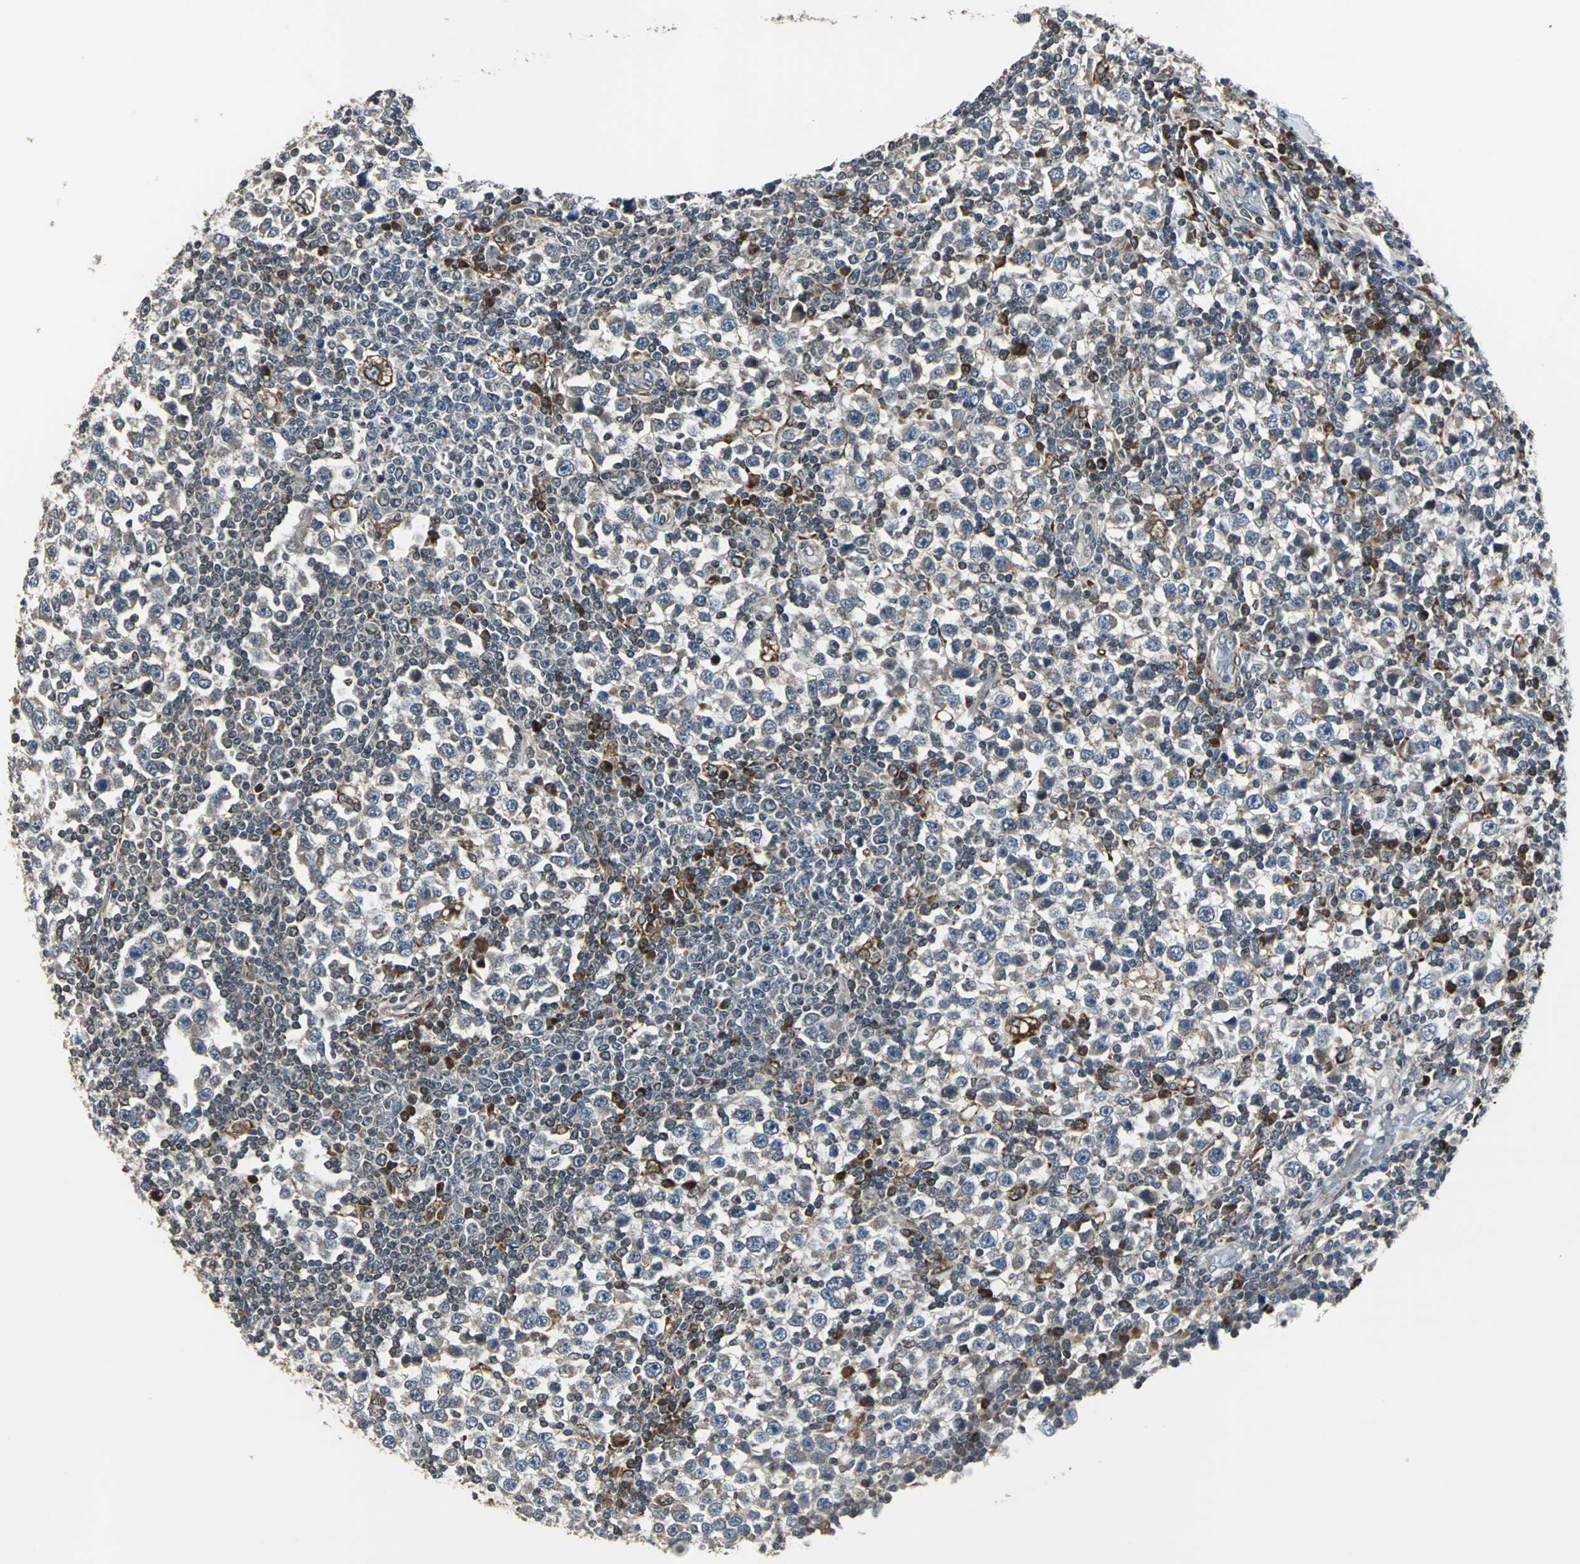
{"staining": {"intensity": "weak", "quantity": "<25%", "location": "cytoplasmic/membranous"}, "tissue": "testis cancer", "cell_type": "Tumor cells", "image_type": "cancer", "snomed": [{"axis": "morphology", "description": "Seminoma, NOS"}, {"axis": "topography", "description": "Testis"}], "caption": "This is a image of immunohistochemistry staining of testis cancer, which shows no positivity in tumor cells. Brightfield microscopy of IHC stained with DAB (brown) and hematoxylin (blue), captured at high magnification.", "gene": "HTATIP2", "patient": {"sex": "male", "age": 65}}